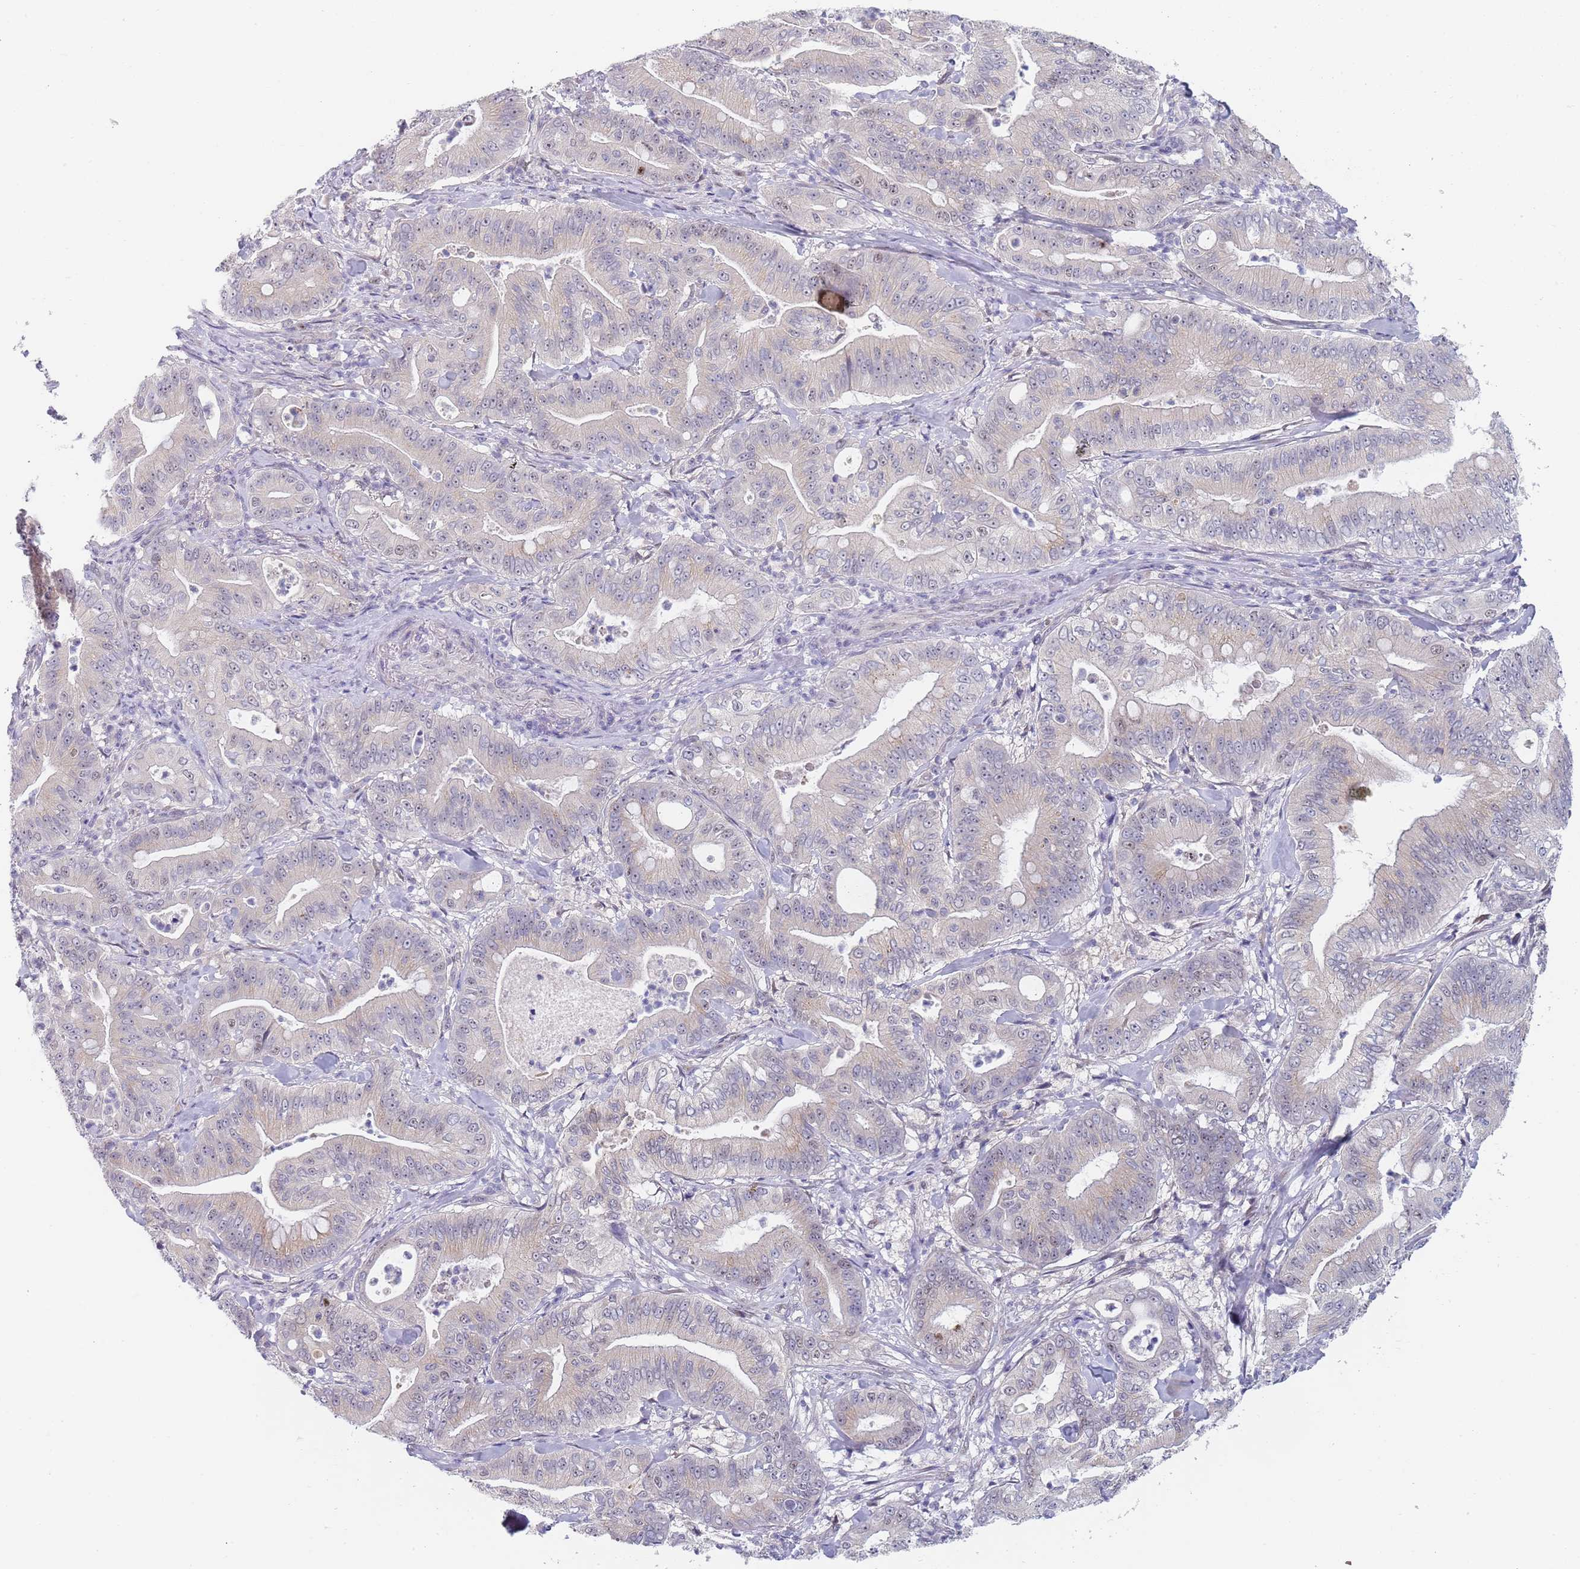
{"staining": {"intensity": "negative", "quantity": "none", "location": "none"}, "tissue": "pancreatic cancer", "cell_type": "Tumor cells", "image_type": "cancer", "snomed": [{"axis": "morphology", "description": "Adenocarcinoma, NOS"}, {"axis": "topography", "description": "Pancreas"}], "caption": "Immunohistochemistry image of human adenocarcinoma (pancreatic) stained for a protein (brown), which reveals no expression in tumor cells.", "gene": "PLCL2", "patient": {"sex": "male", "age": 71}}